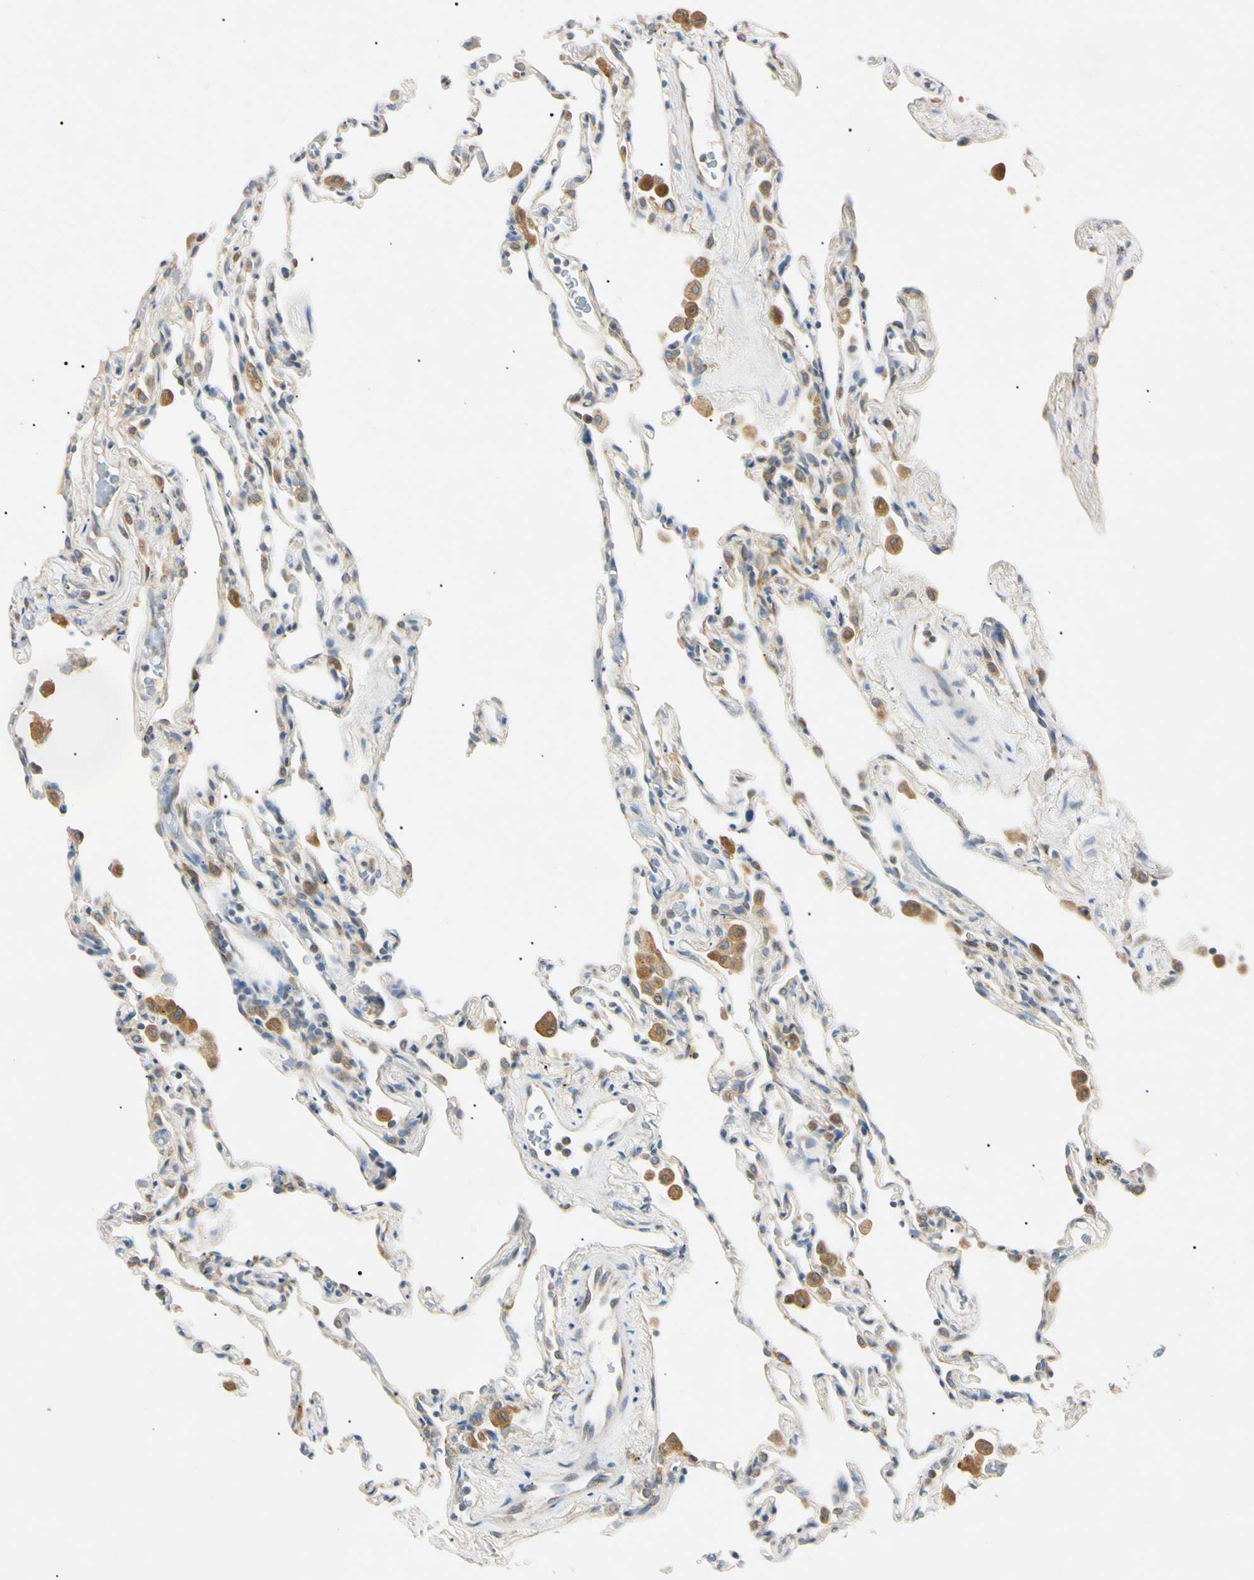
{"staining": {"intensity": "weak", "quantity": "25%-75%", "location": "cytoplasmic/membranous"}, "tissue": "lung", "cell_type": "Alveolar cells", "image_type": "normal", "snomed": [{"axis": "morphology", "description": "Normal tissue, NOS"}, {"axis": "topography", "description": "Lung"}], "caption": "Alveolar cells reveal weak cytoplasmic/membranous positivity in about 25%-75% of cells in benign lung. (DAB IHC with brightfield microscopy, high magnification).", "gene": "DNAJB12", "patient": {"sex": "male", "age": 59}}